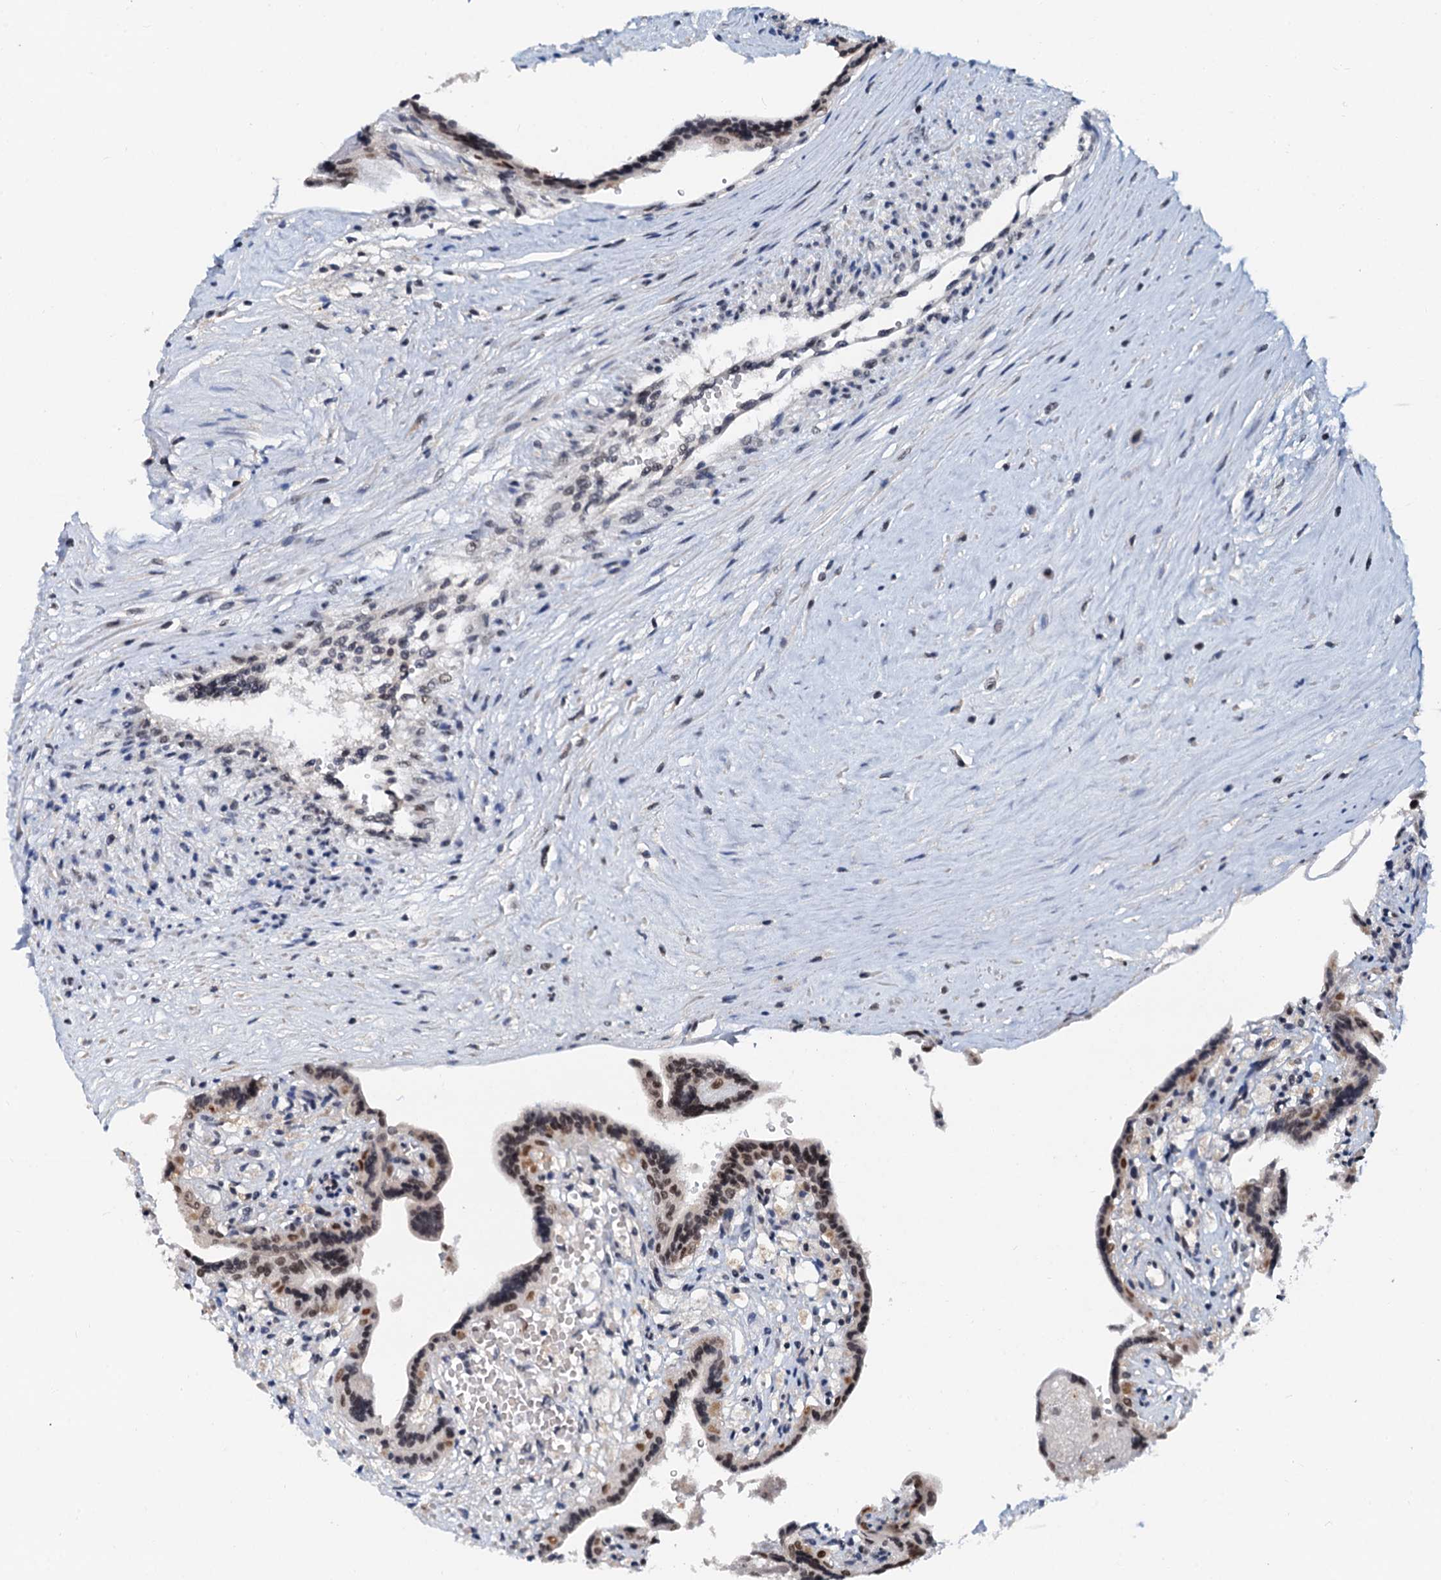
{"staining": {"intensity": "moderate", "quantity": ">75%", "location": "nuclear"}, "tissue": "placenta", "cell_type": "Trophoblastic cells", "image_type": "normal", "snomed": [{"axis": "morphology", "description": "Normal tissue, NOS"}, {"axis": "topography", "description": "Placenta"}], "caption": "Protein staining of unremarkable placenta demonstrates moderate nuclear positivity in approximately >75% of trophoblastic cells. The protein is stained brown, and the nuclei are stained in blue (DAB (3,3'-diaminobenzidine) IHC with brightfield microscopy, high magnification).", "gene": "SNRPD1", "patient": {"sex": "female", "age": 37}}